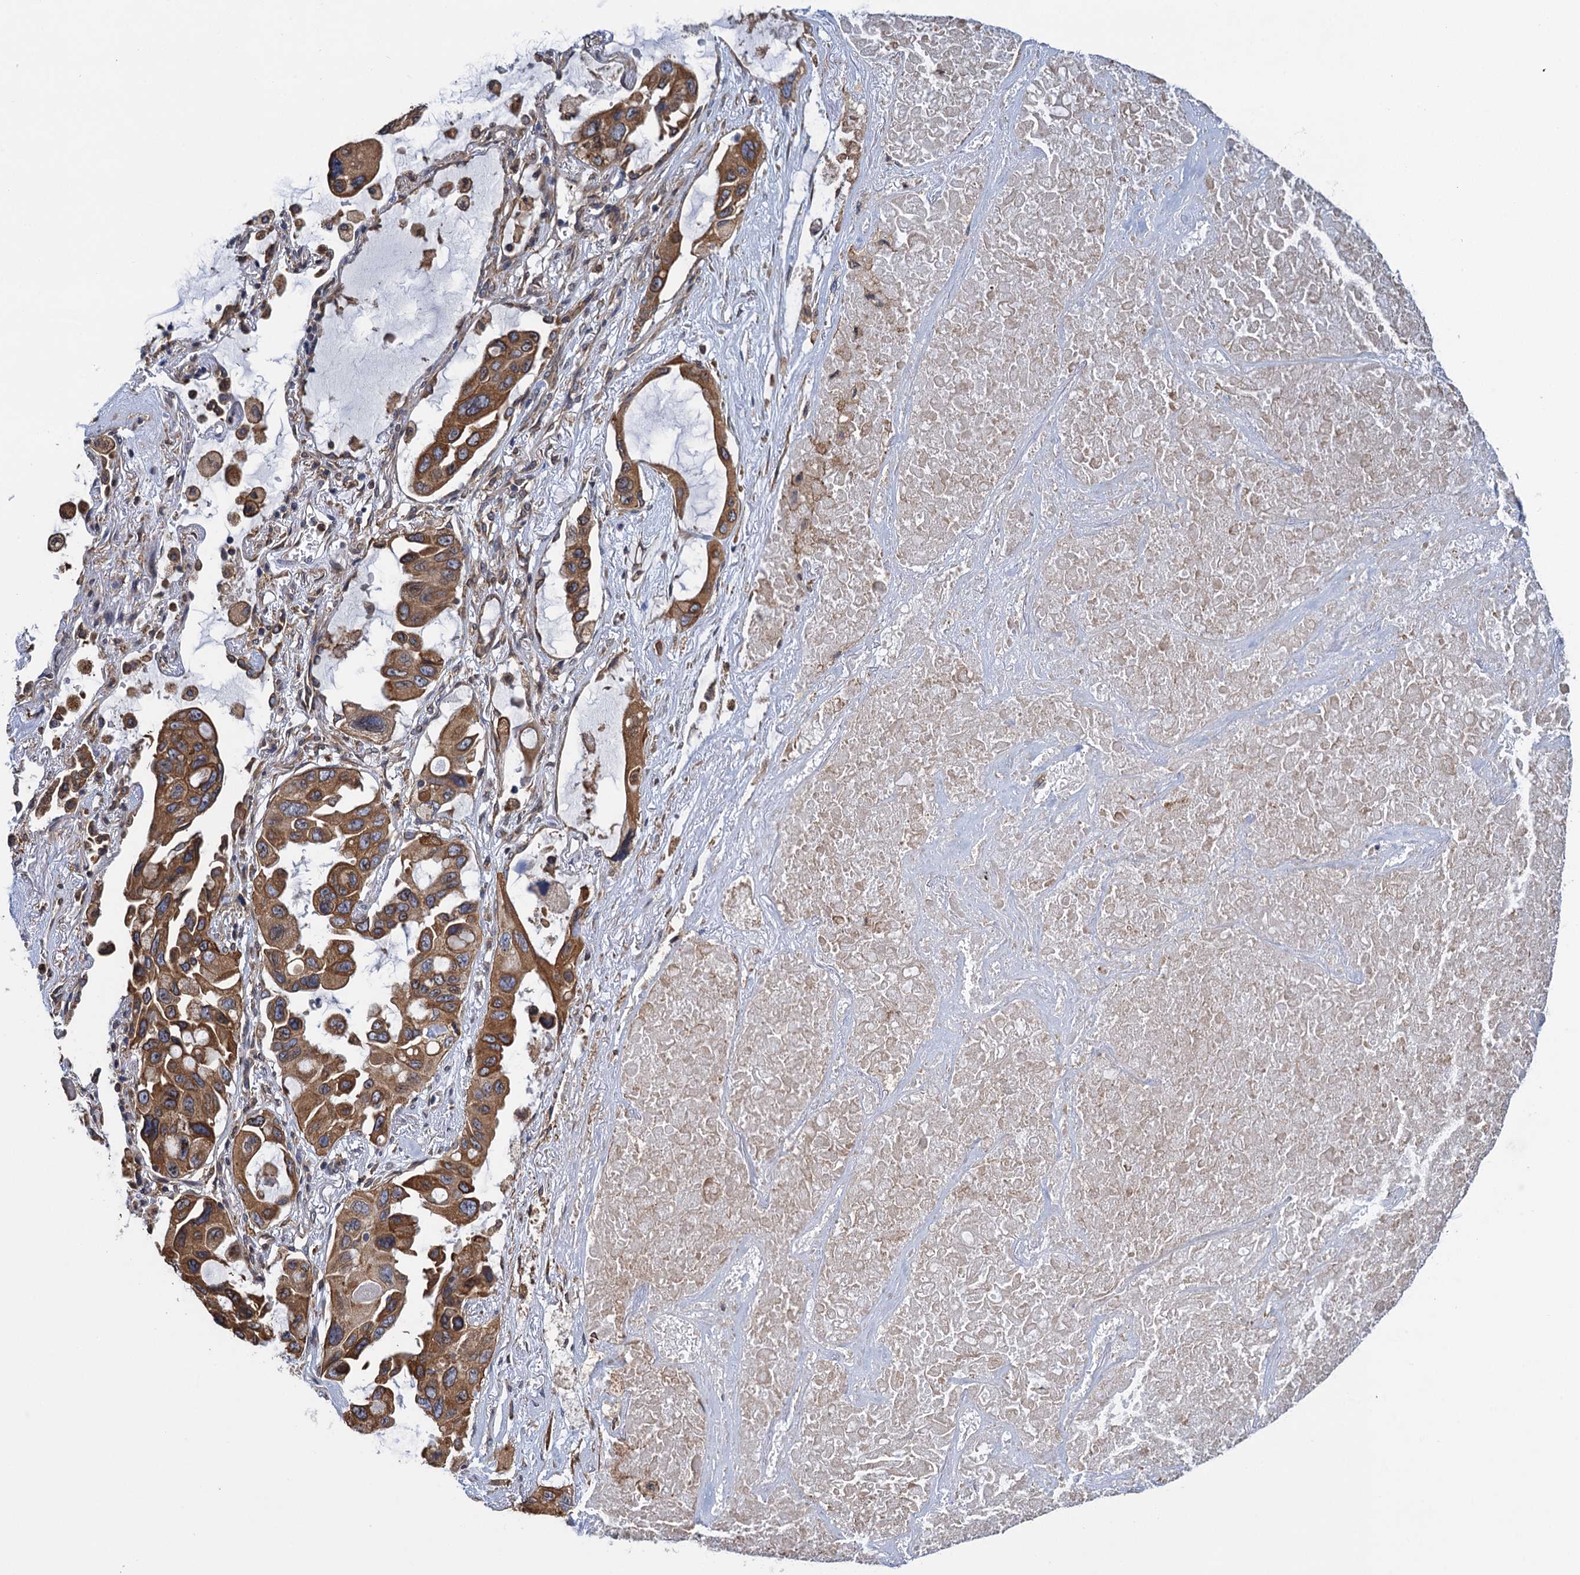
{"staining": {"intensity": "moderate", "quantity": ">75%", "location": "cytoplasmic/membranous"}, "tissue": "lung cancer", "cell_type": "Tumor cells", "image_type": "cancer", "snomed": [{"axis": "morphology", "description": "Squamous cell carcinoma, NOS"}, {"axis": "topography", "description": "Lung"}], "caption": "Lung squamous cell carcinoma stained with a protein marker demonstrates moderate staining in tumor cells.", "gene": "ARMC5", "patient": {"sex": "female", "age": 73}}